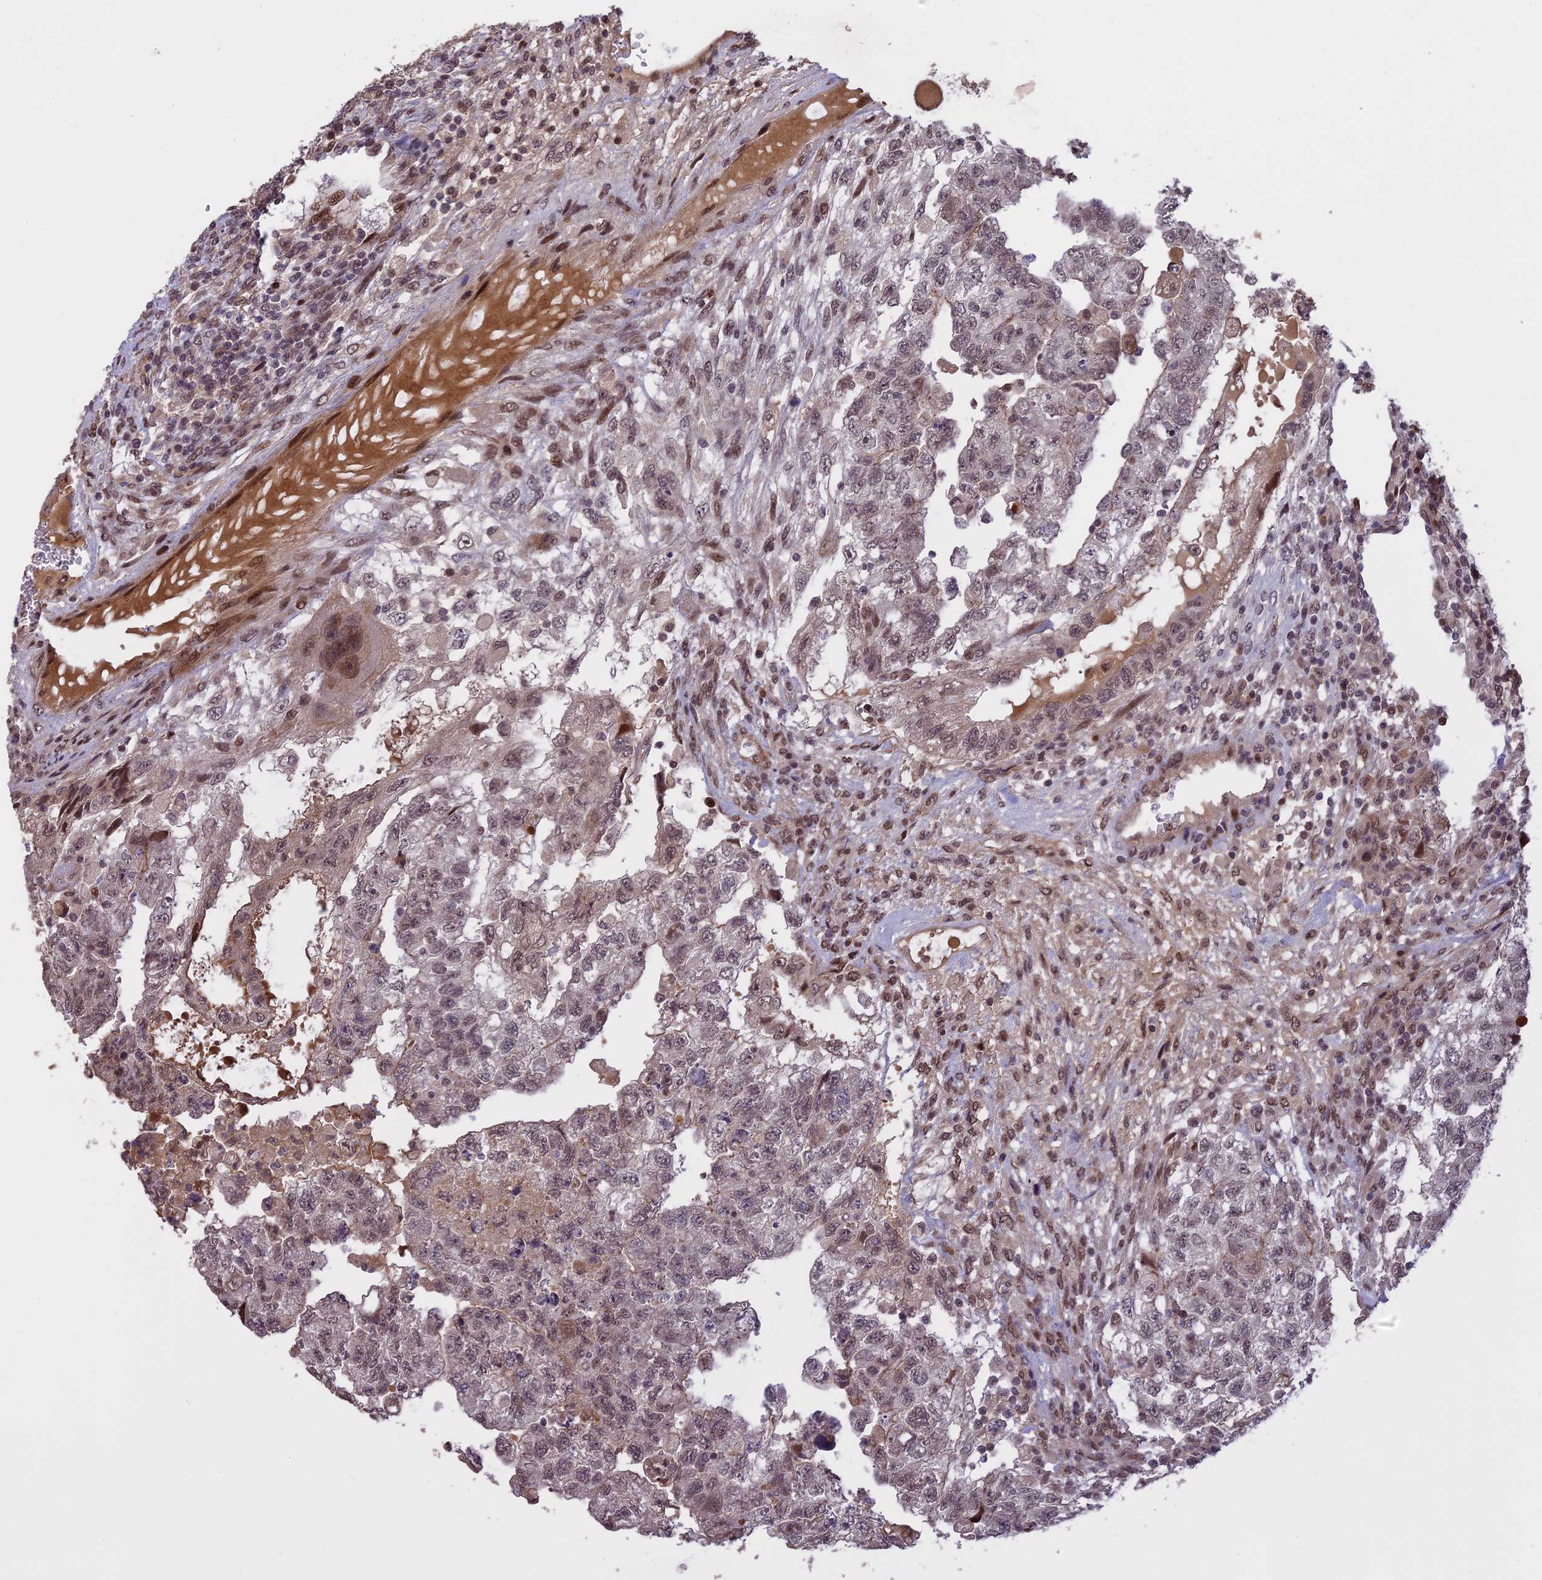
{"staining": {"intensity": "weak", "quantity": "<25%", "location": "nuclear"}, "tissue": "testis cancer", "cell_type": "Tumor cells", "image_type": "cancer", "snomed": [{"axis": "morphology", "description": "Carcinoma, Embryonal, NOS"}, {"axis": "topography", "description": "Testis"}], "caption": "Immunohistochemistry (IHC) photomicrograph of testis embryonal carcinoma stained for a protein (brown), which displays no staining in tumor cells.", "gene": "PRELID2", "patient": {"sex": "male", "age": 36}}